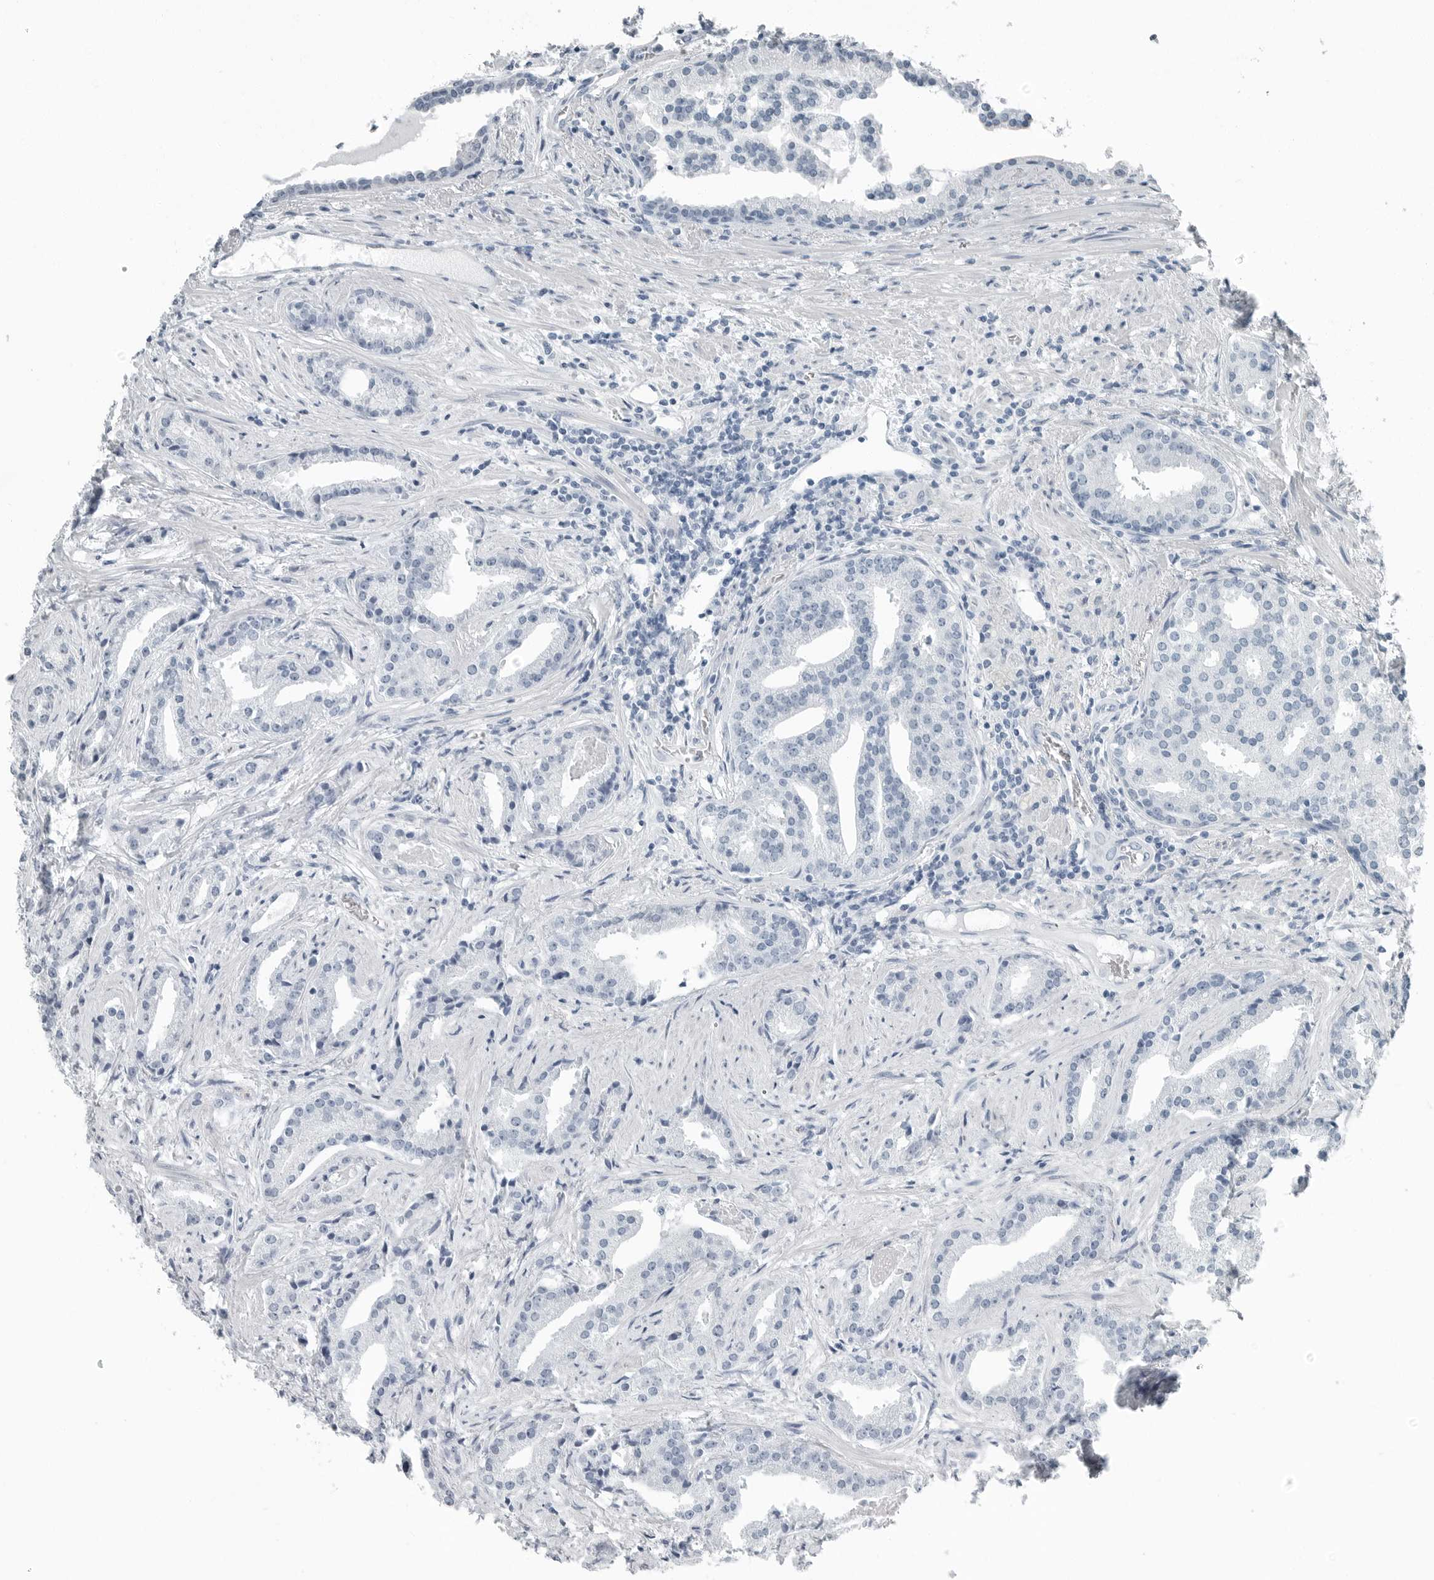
{"staining": {"intensity": "negative", "quantity": "none", "location": "none"}, "tissue": "prostate cancer", "cell_type": "Tumor cells", "image_type": "cancer", "snomed": [{"axis": "morphology", "description": "Adenocarcinoma, Low grade"}, {"axis": "topography", "description": "Prostate"}], "caption": "Tumor cells are negative for brown protein staining in prostate cancer (low-grade adenocarcinoma). (IHC, brightfield microscopy, high magnification).", "gene": "FABP6", "patient": {"sex": "male", "age": 67}}